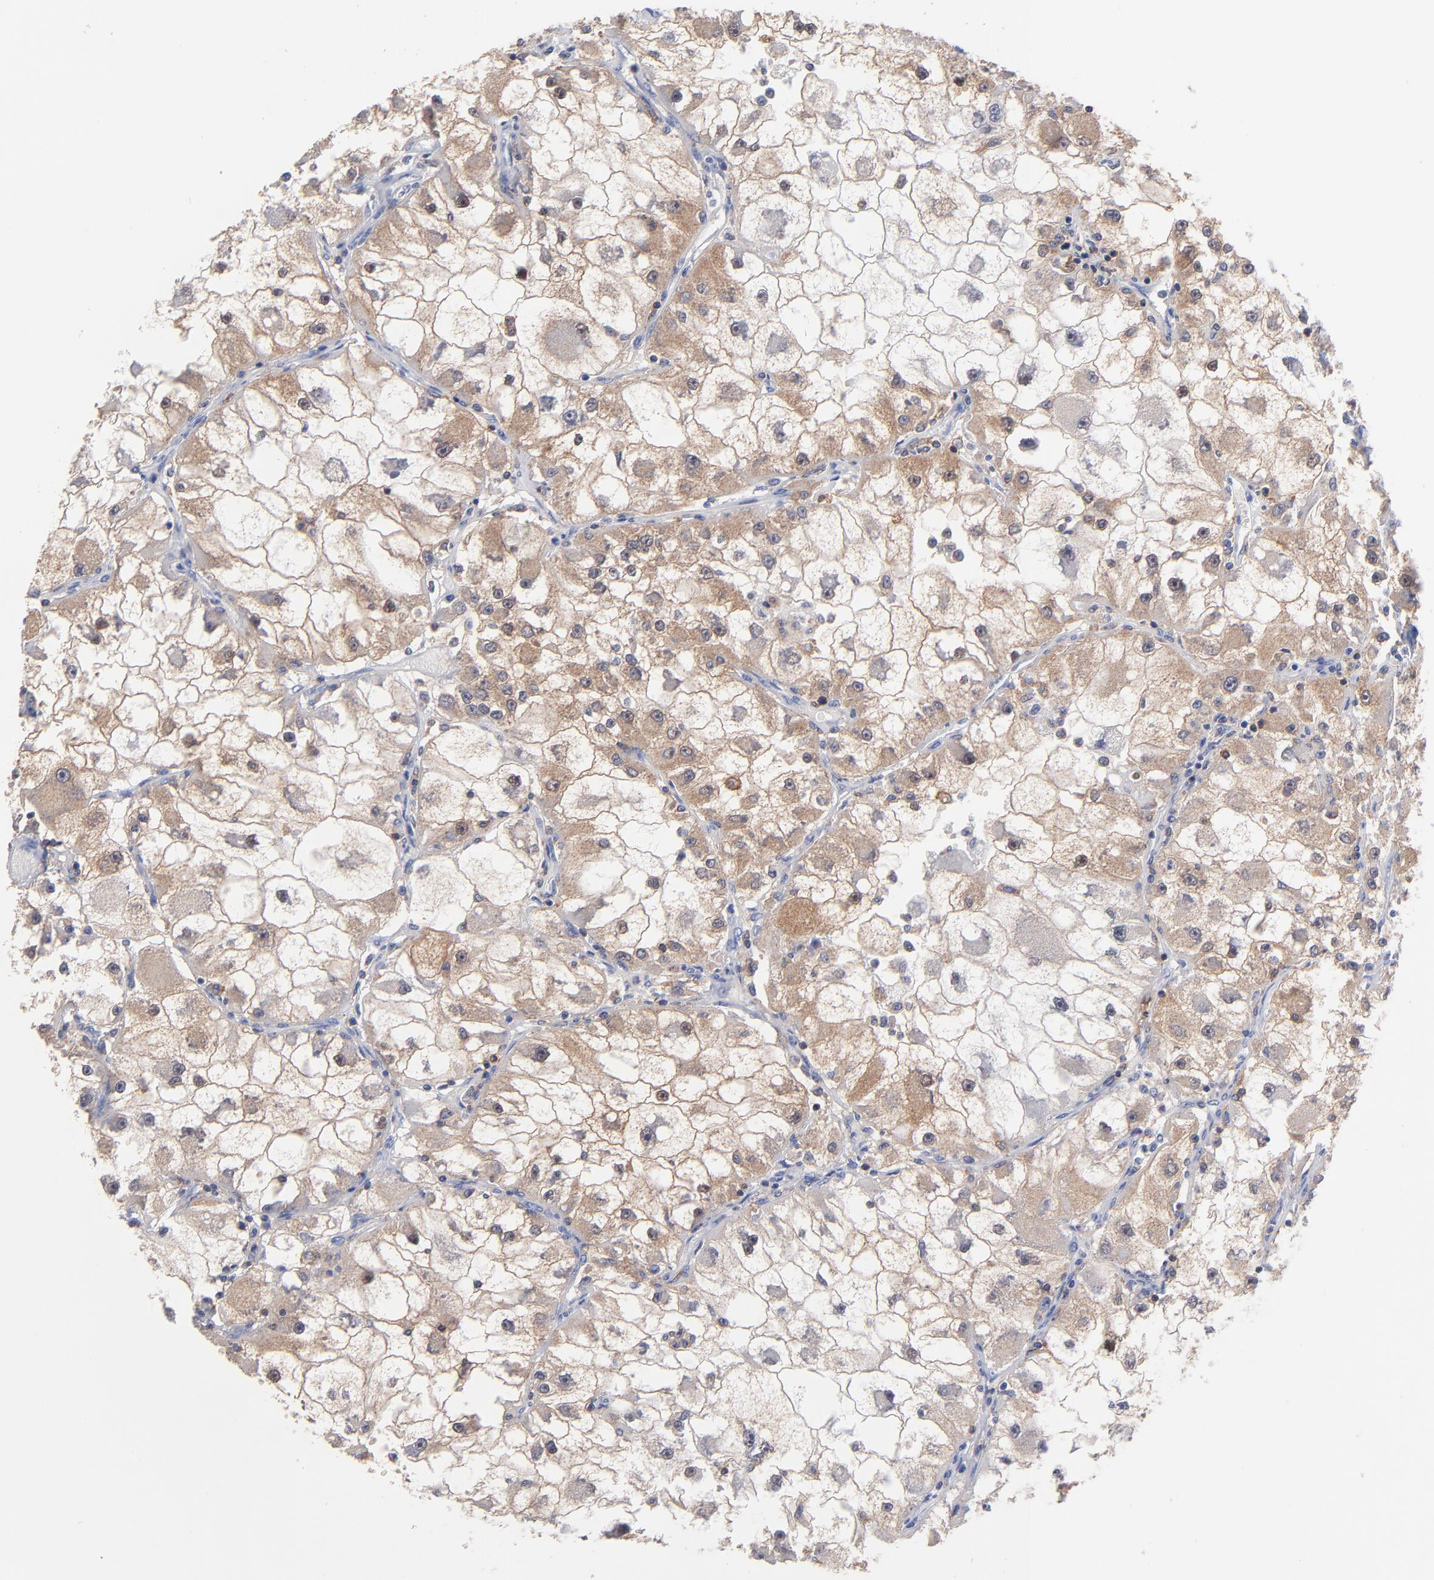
{"staining": {"intensity": "moderate", "quantity": "25%-75%", "location": "cytoplasmic/membranous"}, "tissue": "renal cancer", "cell_type": "Tumor cells", "image_type": "cancer", "snomed": [{"axis": "morphology", "description": "Adenocarcinoma, NOS"}, {"axis": "topography", "description": "Kidney"}], "caption": "Tumor cells exhibit moderate cytoplasmic/membranous positivity in about 25%-75% of cells in renal cancer (adenocarcinoma).", "gene": "ASL", "patient": {"sex": "female", "age": 73}}